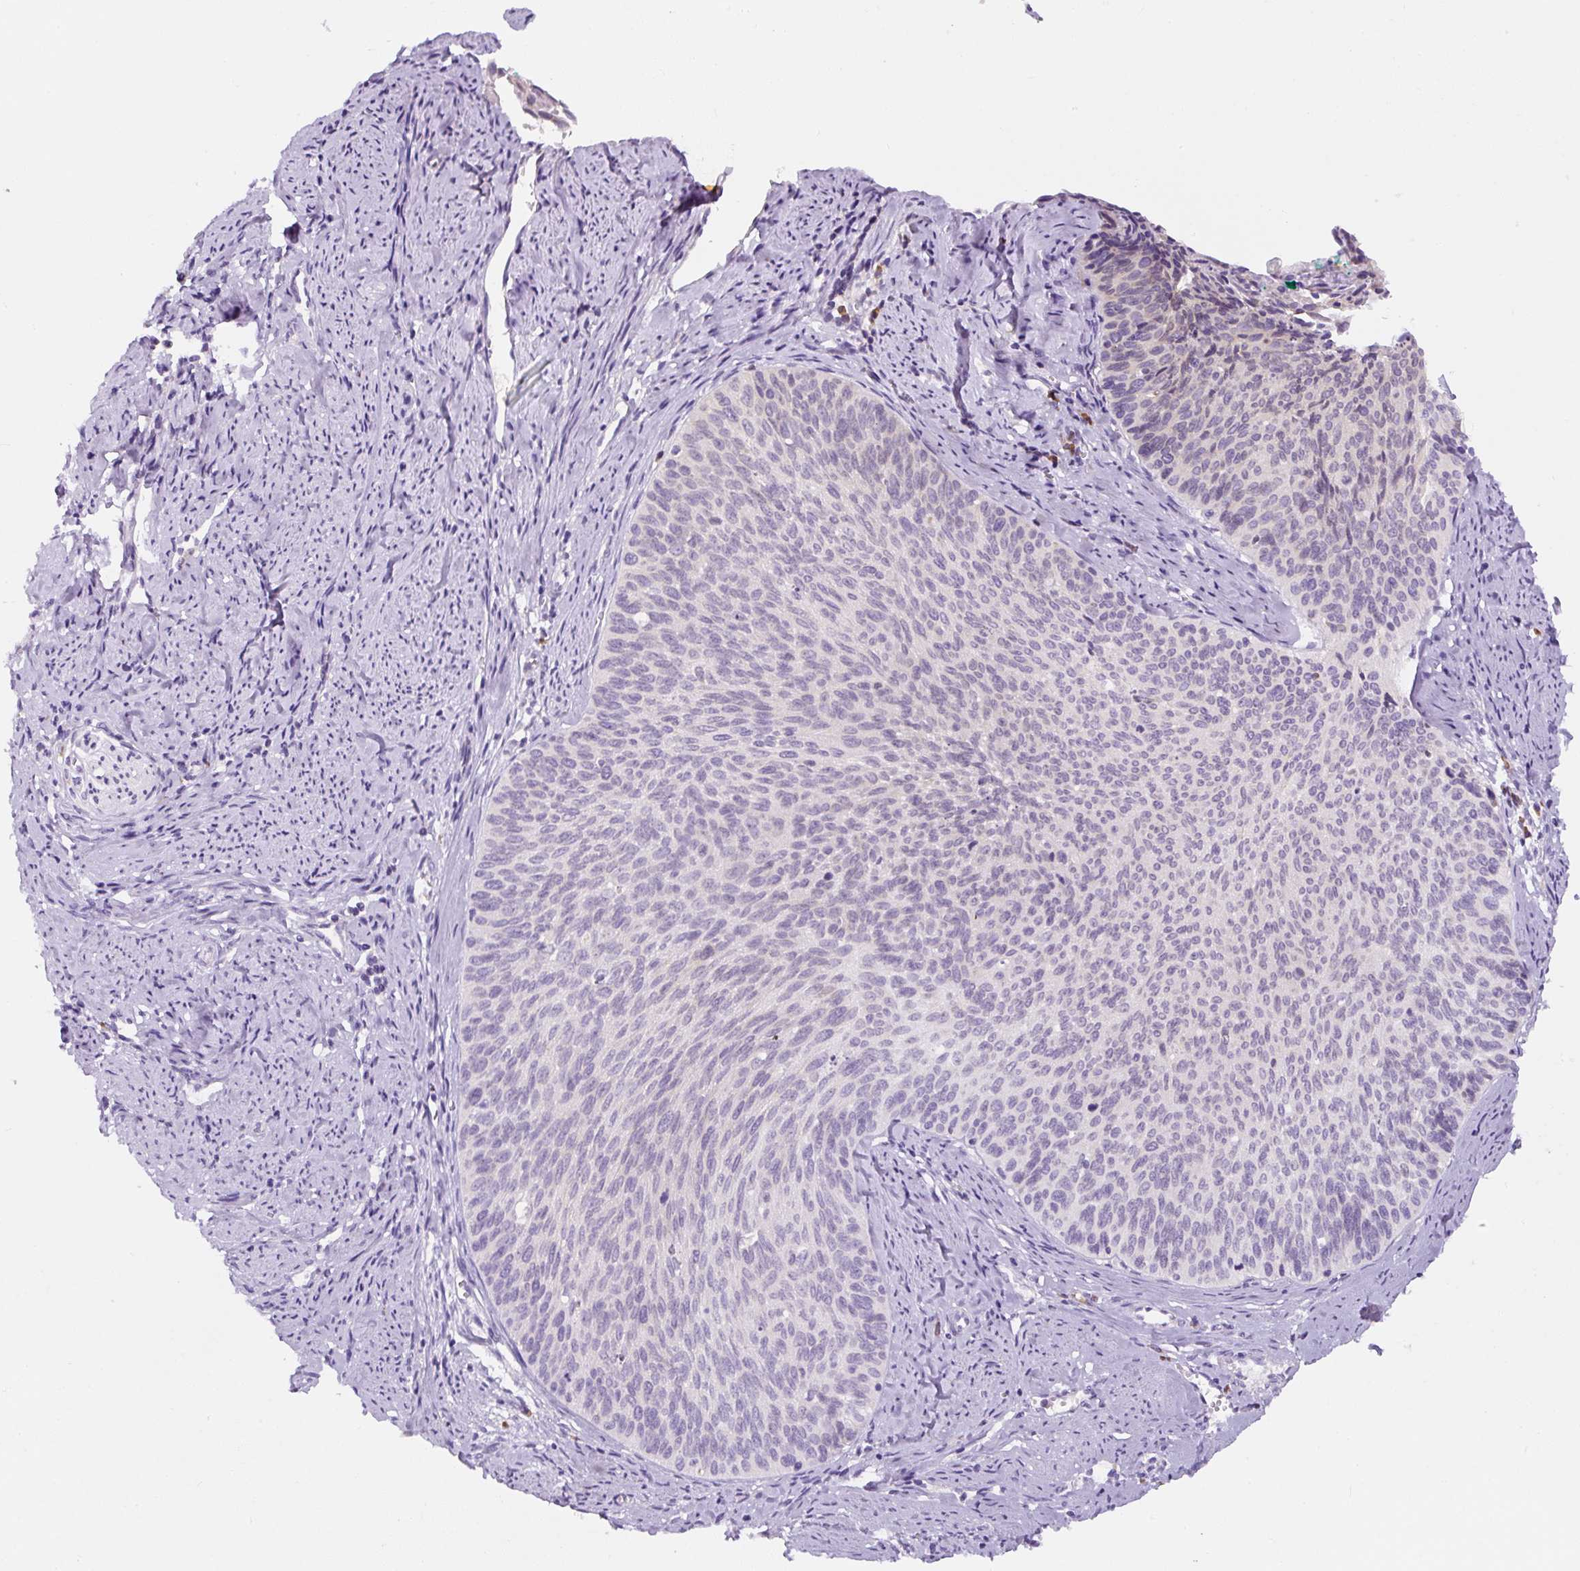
{"staining": {"intensity": "negative", "quantity": "none", "location": "none"}, "tissue": "cervical cancer", "cell_type": "Tumor cells", "image_type": "cancer", "snomed": [{"axis": "morphology", "description": "Squamous cell carcinoma, NOS"}, {"axis": "topography", "description": "Cervix"}], "caption": "There is no significant staining in tumor cells of cervical cancer.", "gene": "DDOST", "patient": {"sex": "female", "age": 55}}